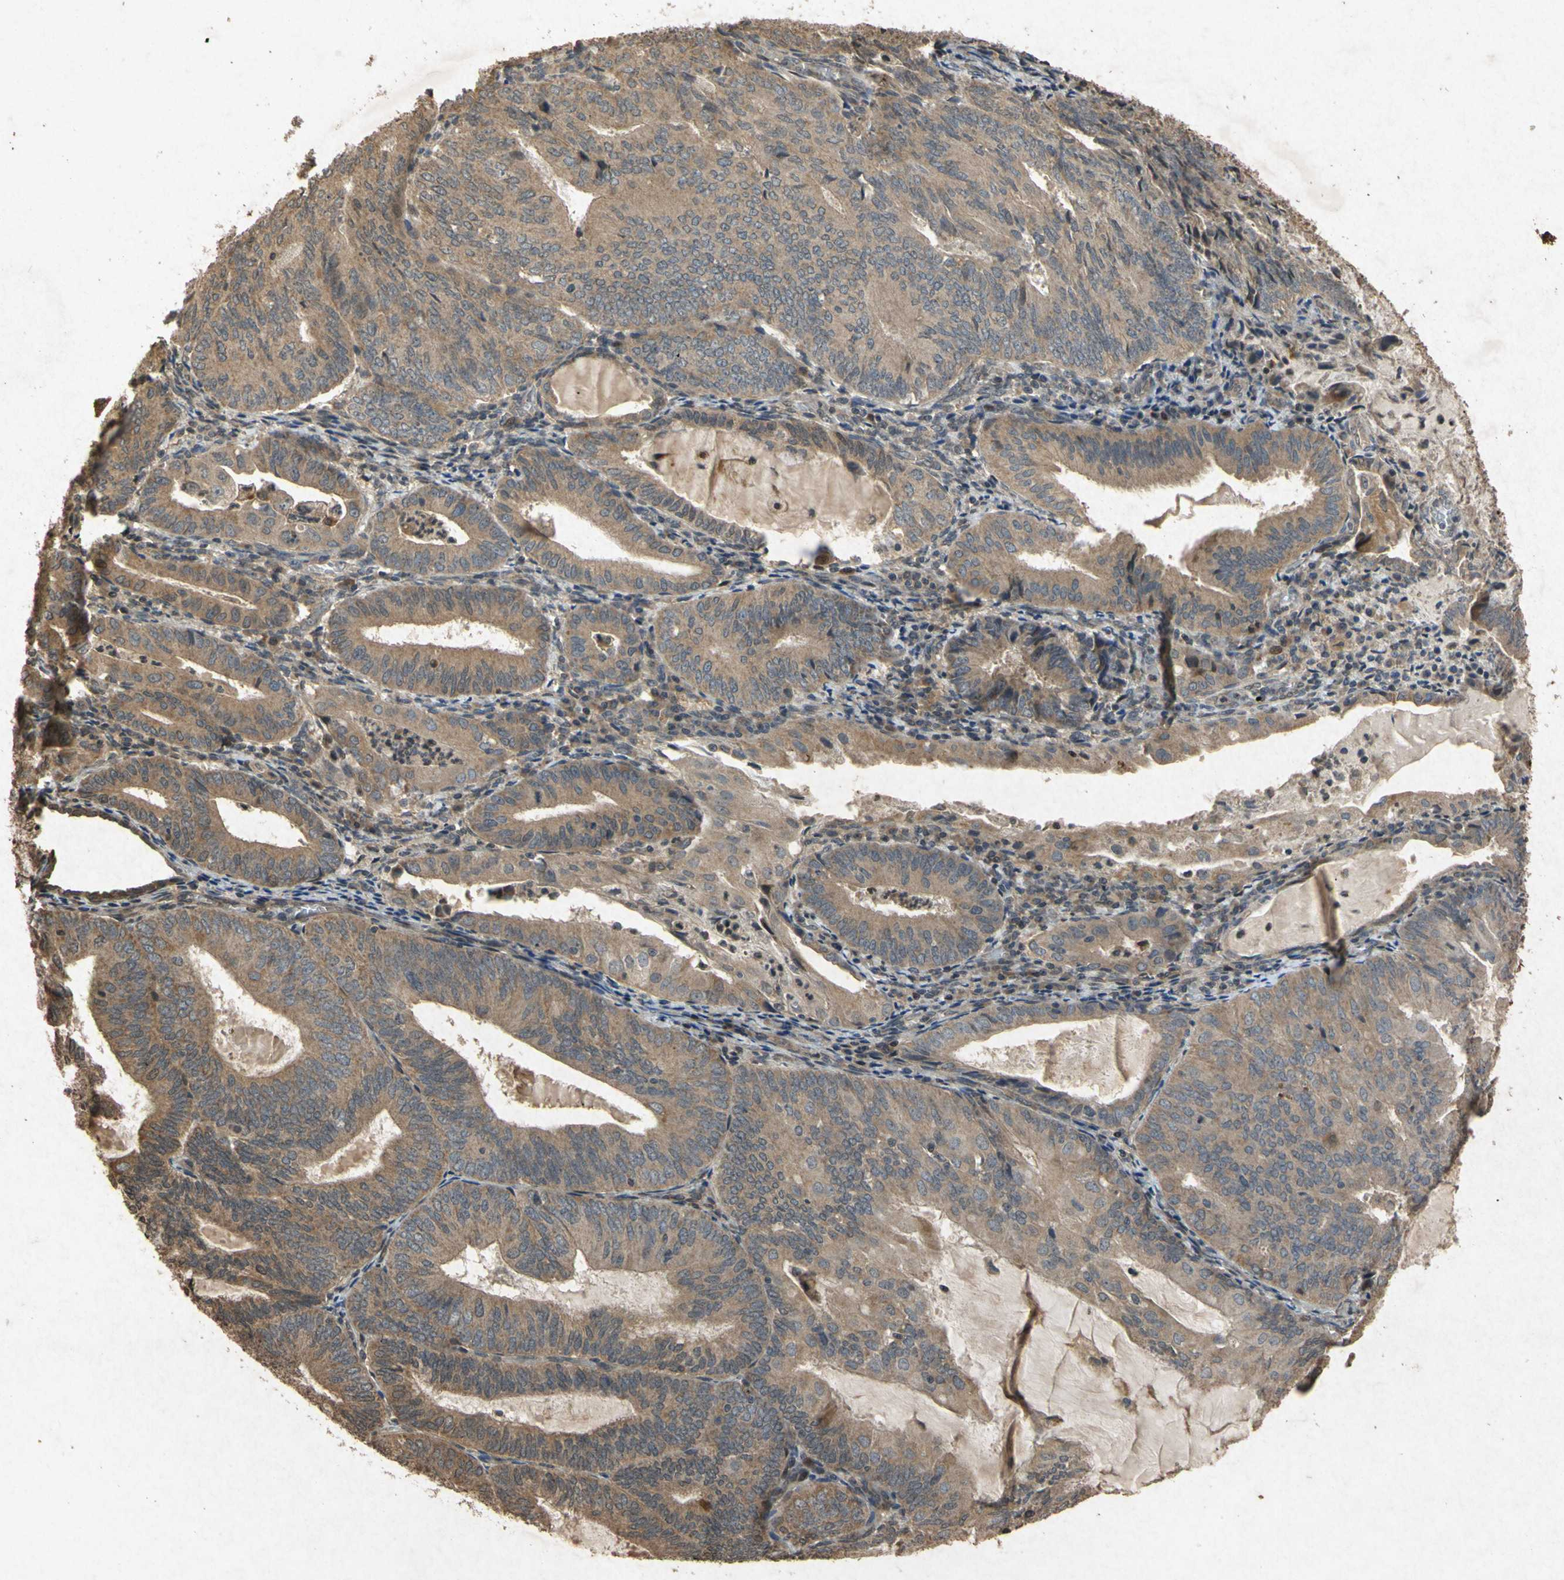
{"staining": {"intensity": "moderate", "quantity": ">75%", "location": "cytoplasmic/membranous"}, "tissue": "endometrial cancer", "cell_type": "Tumor cells", "image_type": "cancer", "snomed": [{"axis": "morphology", "description": "Adenocarcinoma, NOS"}, {"axis": "topography", "description": "Endometrium"}], "caption": "The photomicrograph shows a brown stain indicating the presence of a protein in the cytoplasmic/membranous of tumor cells in endometrial adenocarcinoma. (Brightfield microscopy of DAB IHC at high magnification).", "gene": "ATP6V1H", "patient": {"sex": "female", "age": 81}}